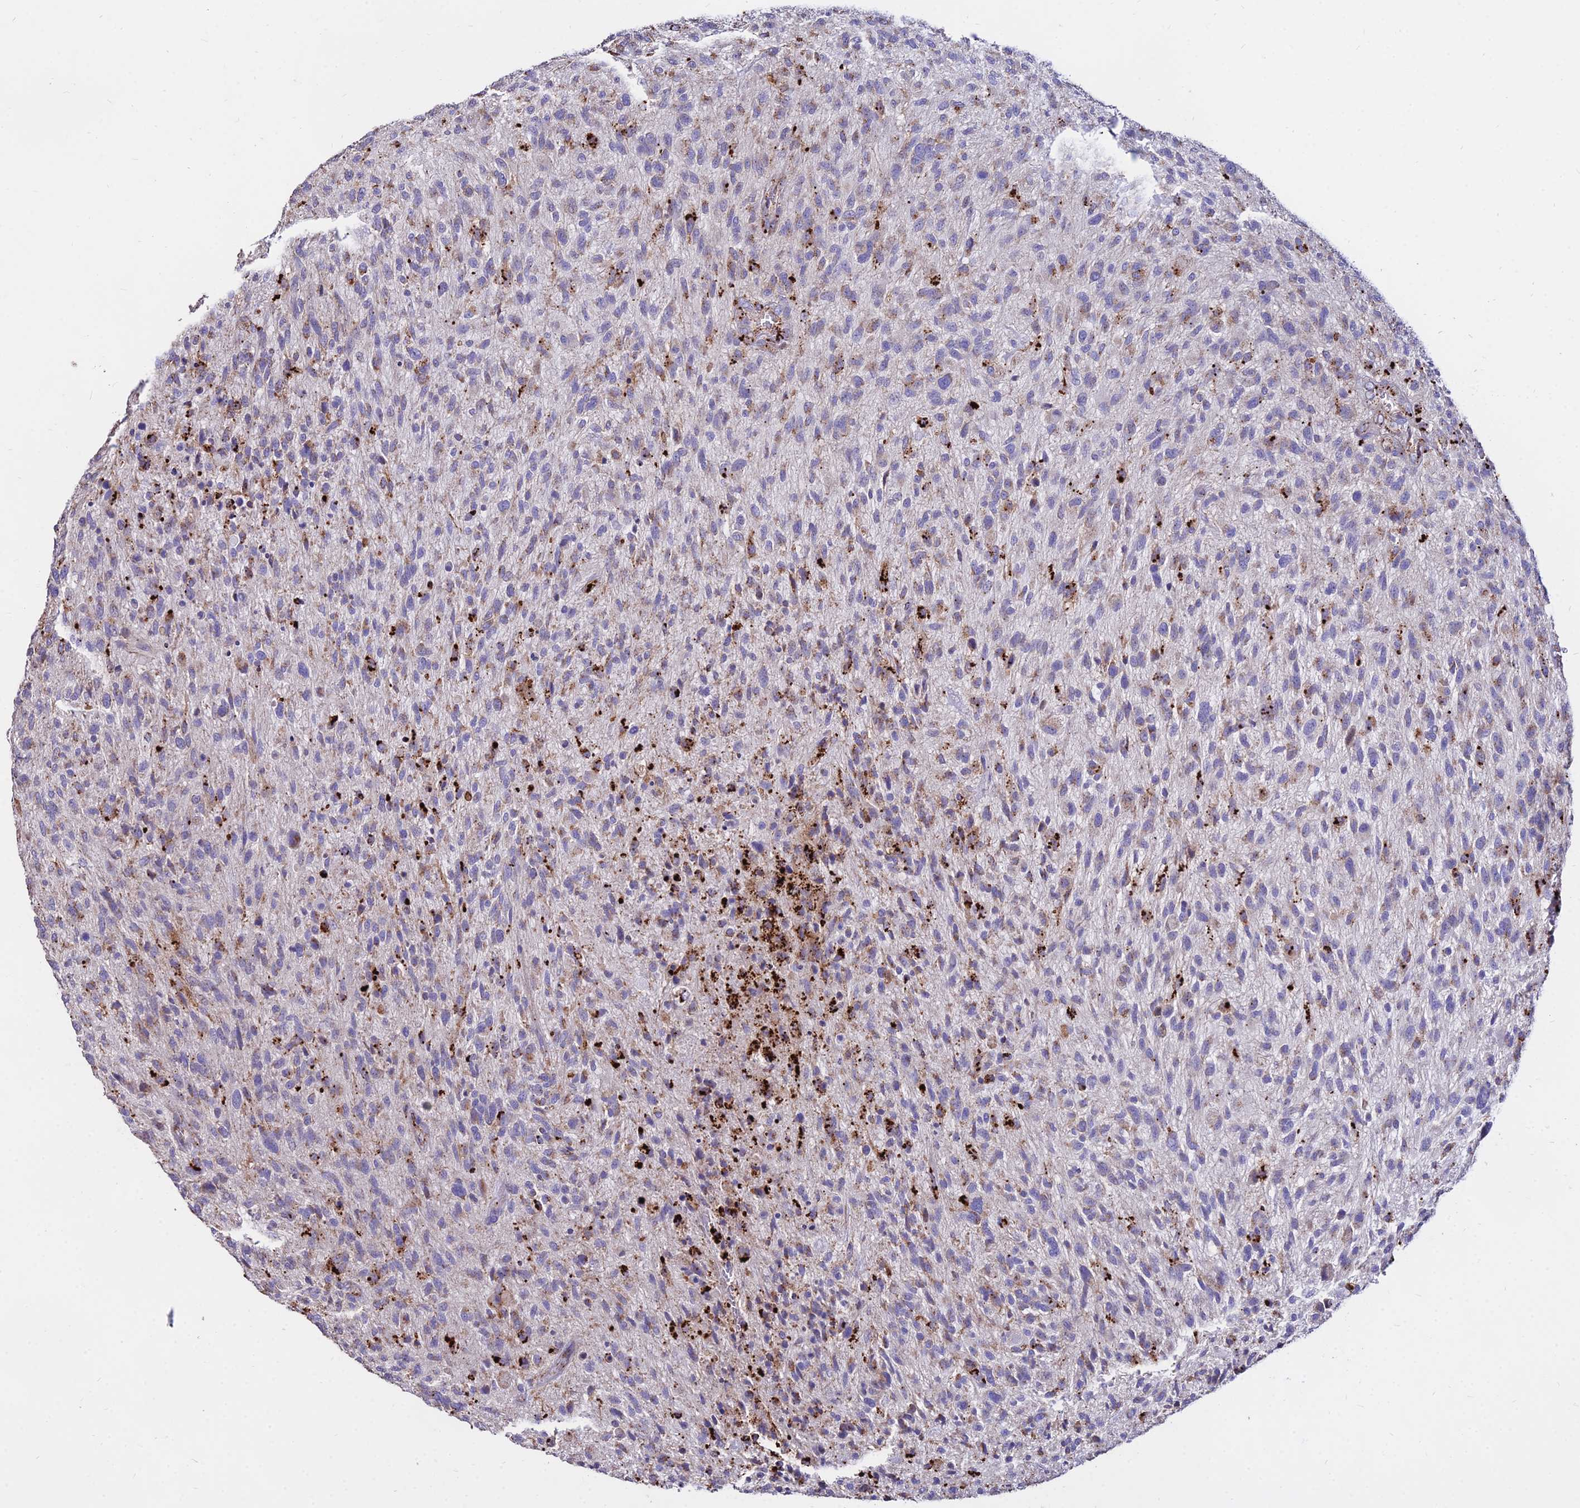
{"staining": {"intensity": "weak", "quantity": "<25%", "location": "cytoplasmic/membranous"}, "tissue": "glioma", "cell_type": "Tumor cells", "image_type": "cancer", "snomed": [{"axis": "morphology", "description": "Glioma, malignant, High grade"}, {"axis": "topography", "description": "Brain"}], "caption": "This is an IHC image of human malignant high-grade glioma. There is no positivity in tumor cells.", "gene": "PNLIPRP3", "patient": {"sex": "male", "age": 47}}